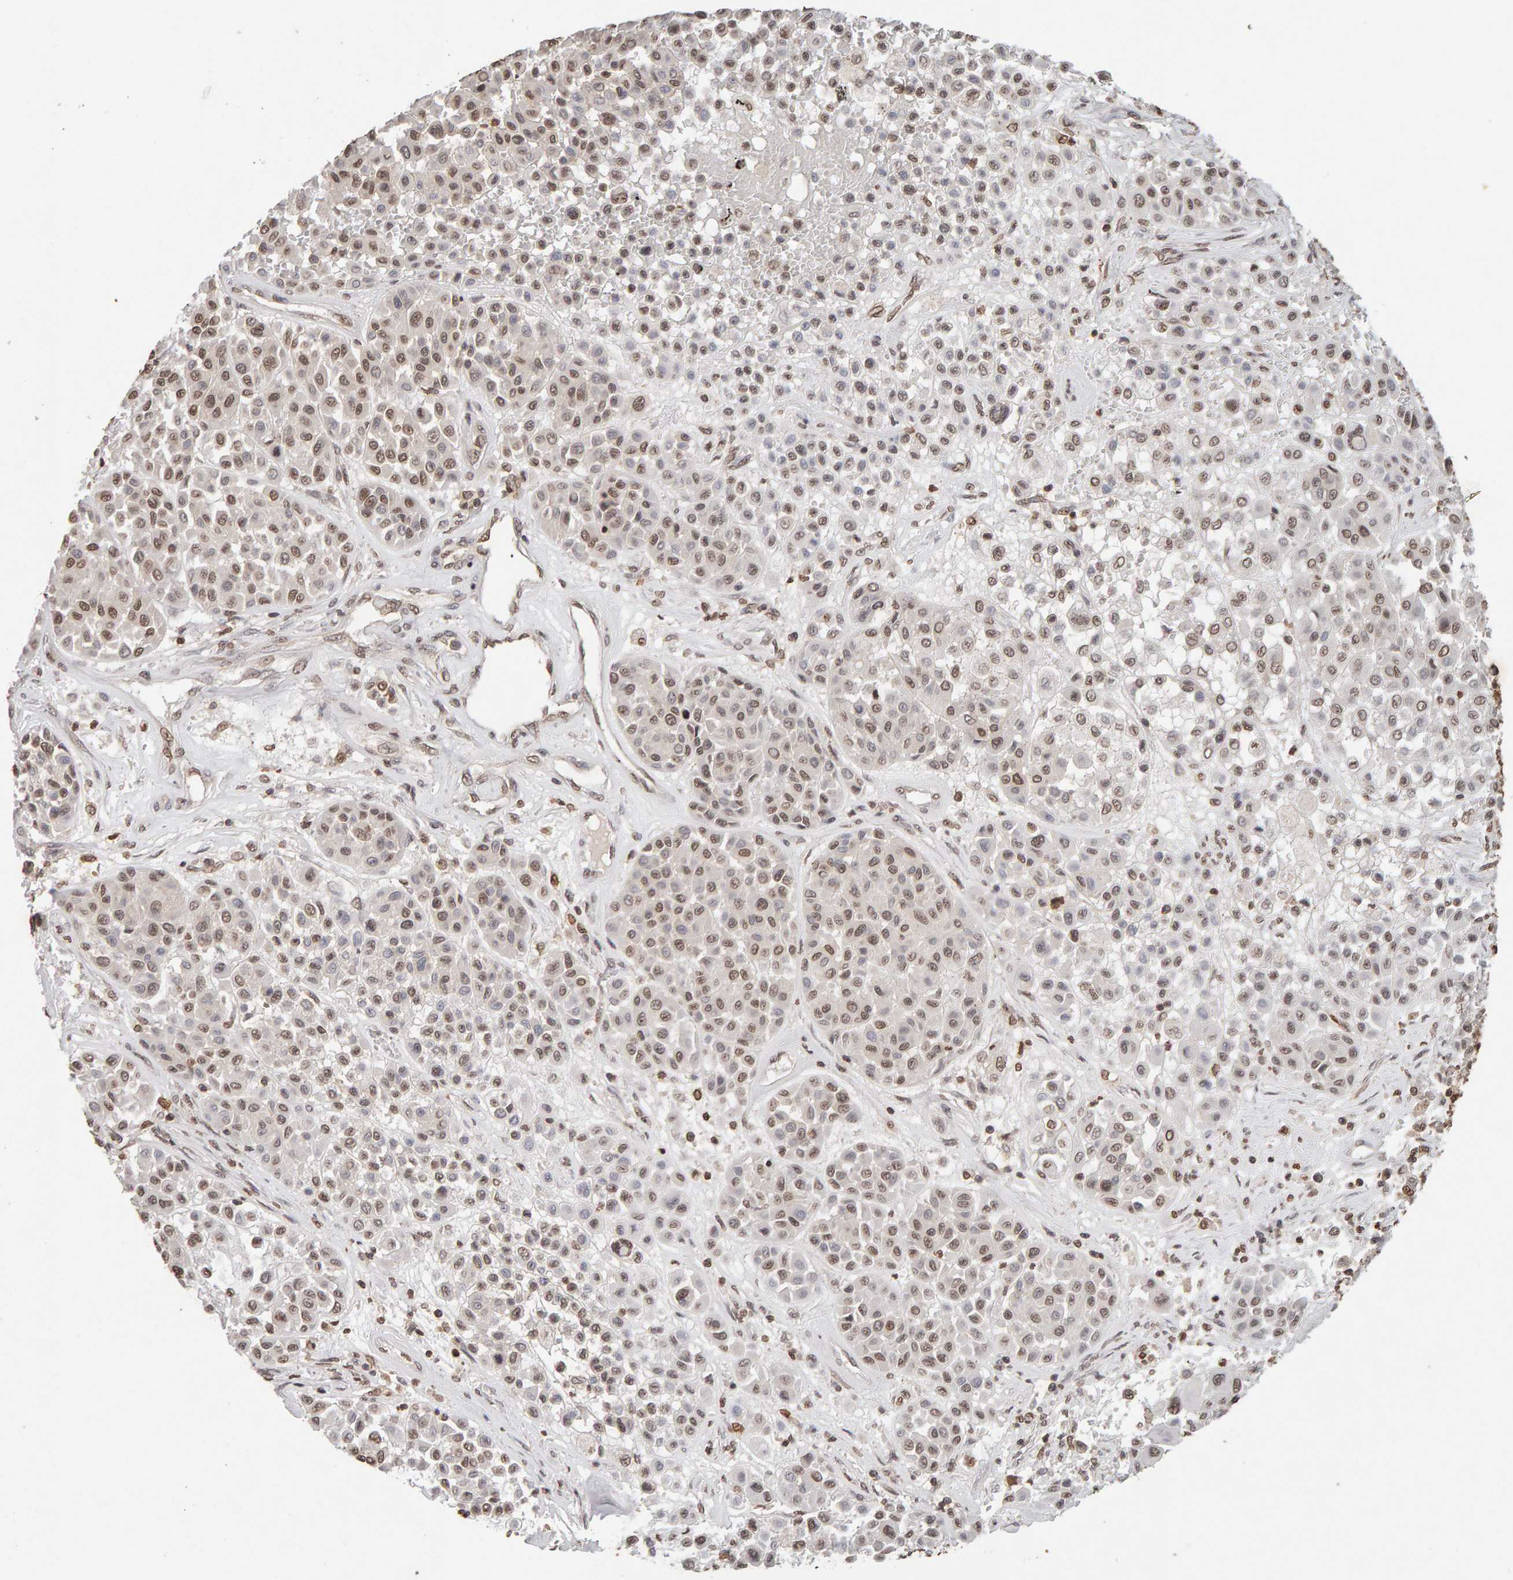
{"staining": {"intensity": "weak", "quantity": ">75%", "location": "nuclear"}, "tissue": "melanoma", "cell_type": "Tumor cells", "image_type": "cancer", "snomed": [{"axis": "morphology", "description": "Malignant melanoma, Metastatic site"}, {"axis": "topography", "description": "Soft tissue"}], "caption": "Weak nuclear staining is identified in about >75% of tumor cells in malignant melanoma (metastatic site).", "gene": "DNAJB5", "patient": {"sex": "male", "age": 41}}